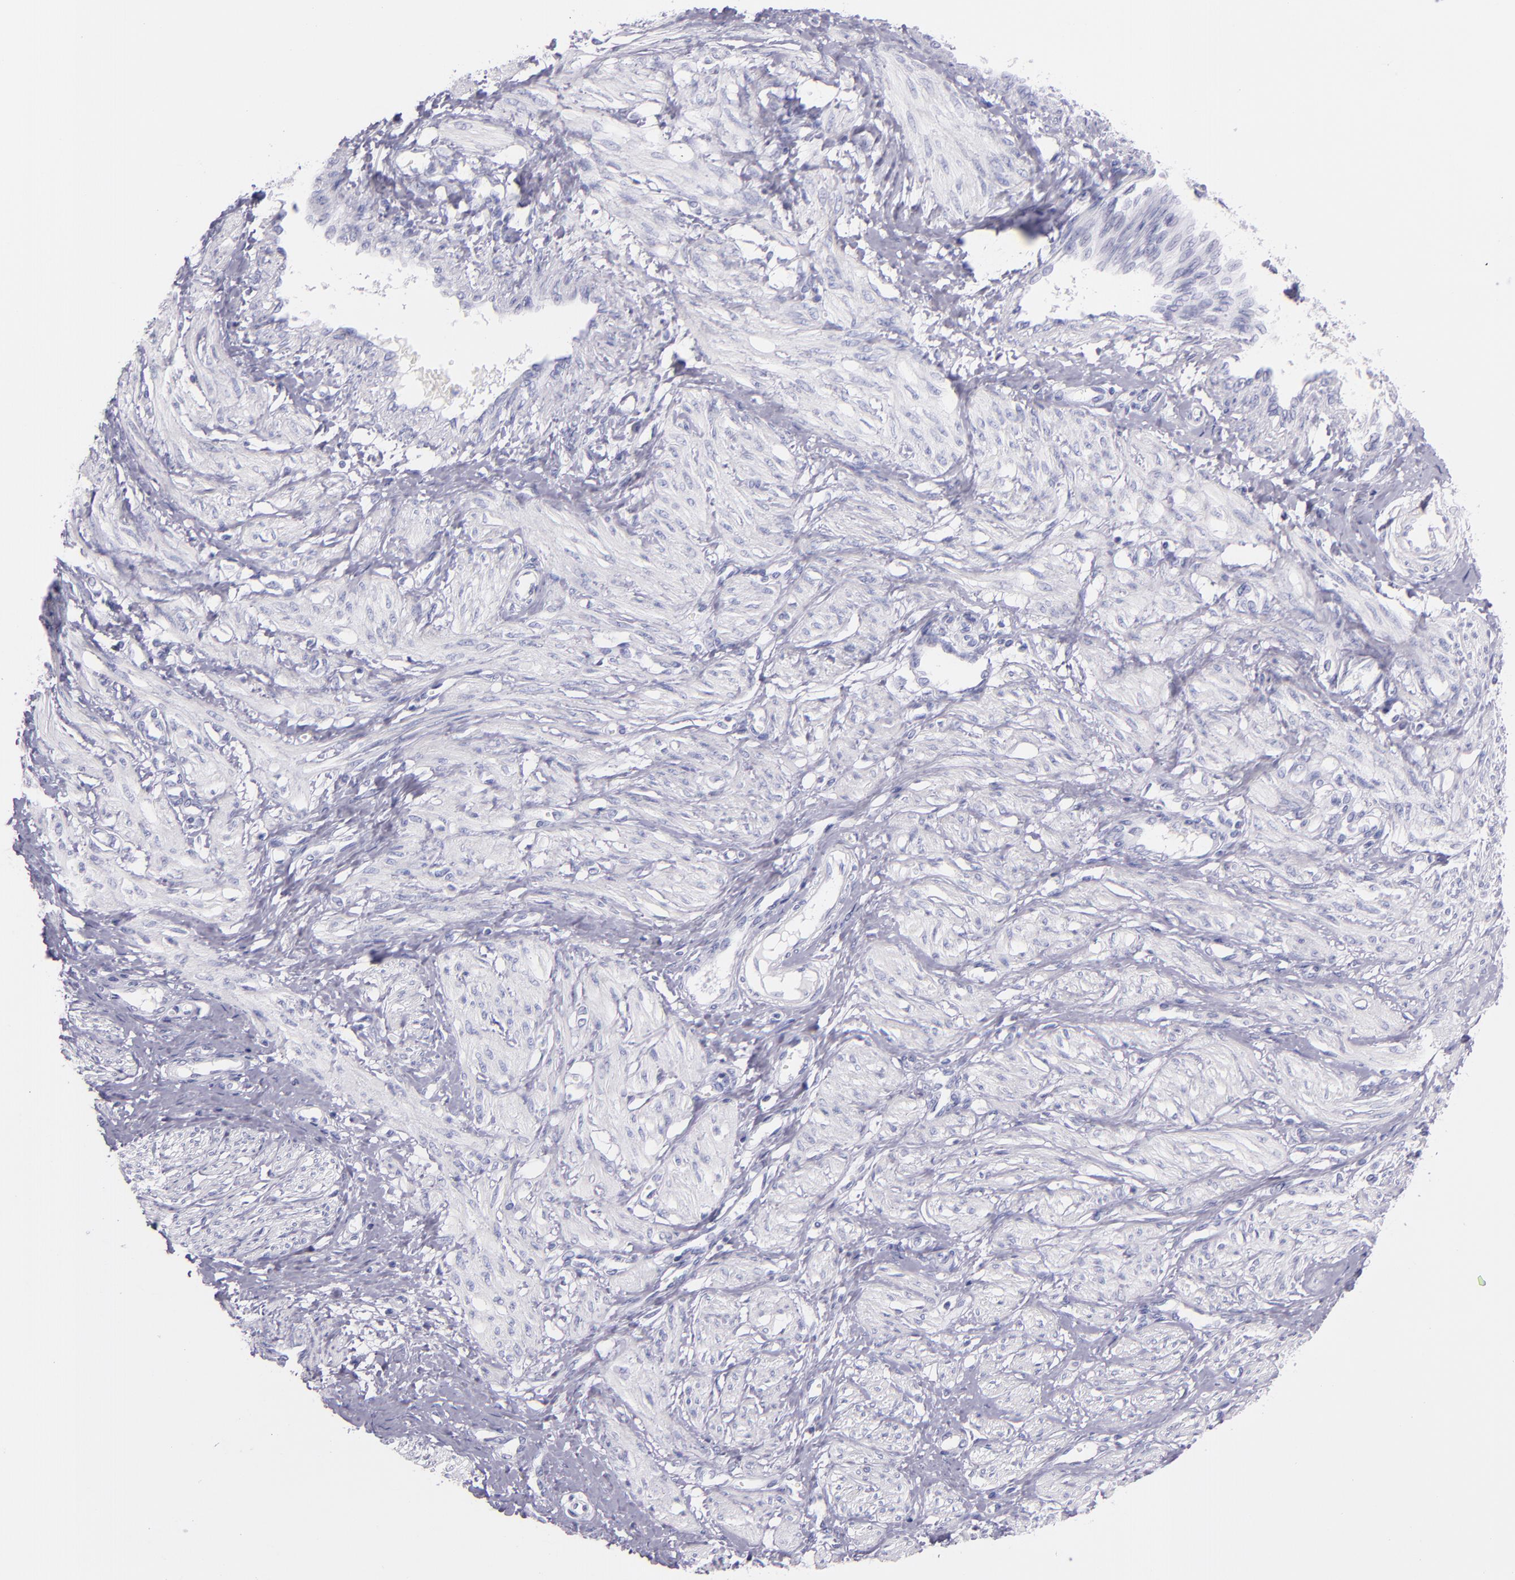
{"staining": {"intensity": "negative", "quantity": "none", "location": "none"}, "tissue": "smooth muscle", "cell_type": "Smooth muscle cells", "image_type": "normal", "snomed": [{"axis": "morphology", "description": "Normal tissue, NOS"}, {"axis": "topography", "description": "Smooth muscle"}, {"axis": "topography", "description": "Uterus"}], "caption": "IHC photomicrograph of normal smooth muscle: human smooth muscle stained with DAB (3,3'-diaminobenzidine) displays no significant protein staining in smooth muscle cells.", "gene": "SFTPB", "patient": {"sex": "female", "age": 39}}